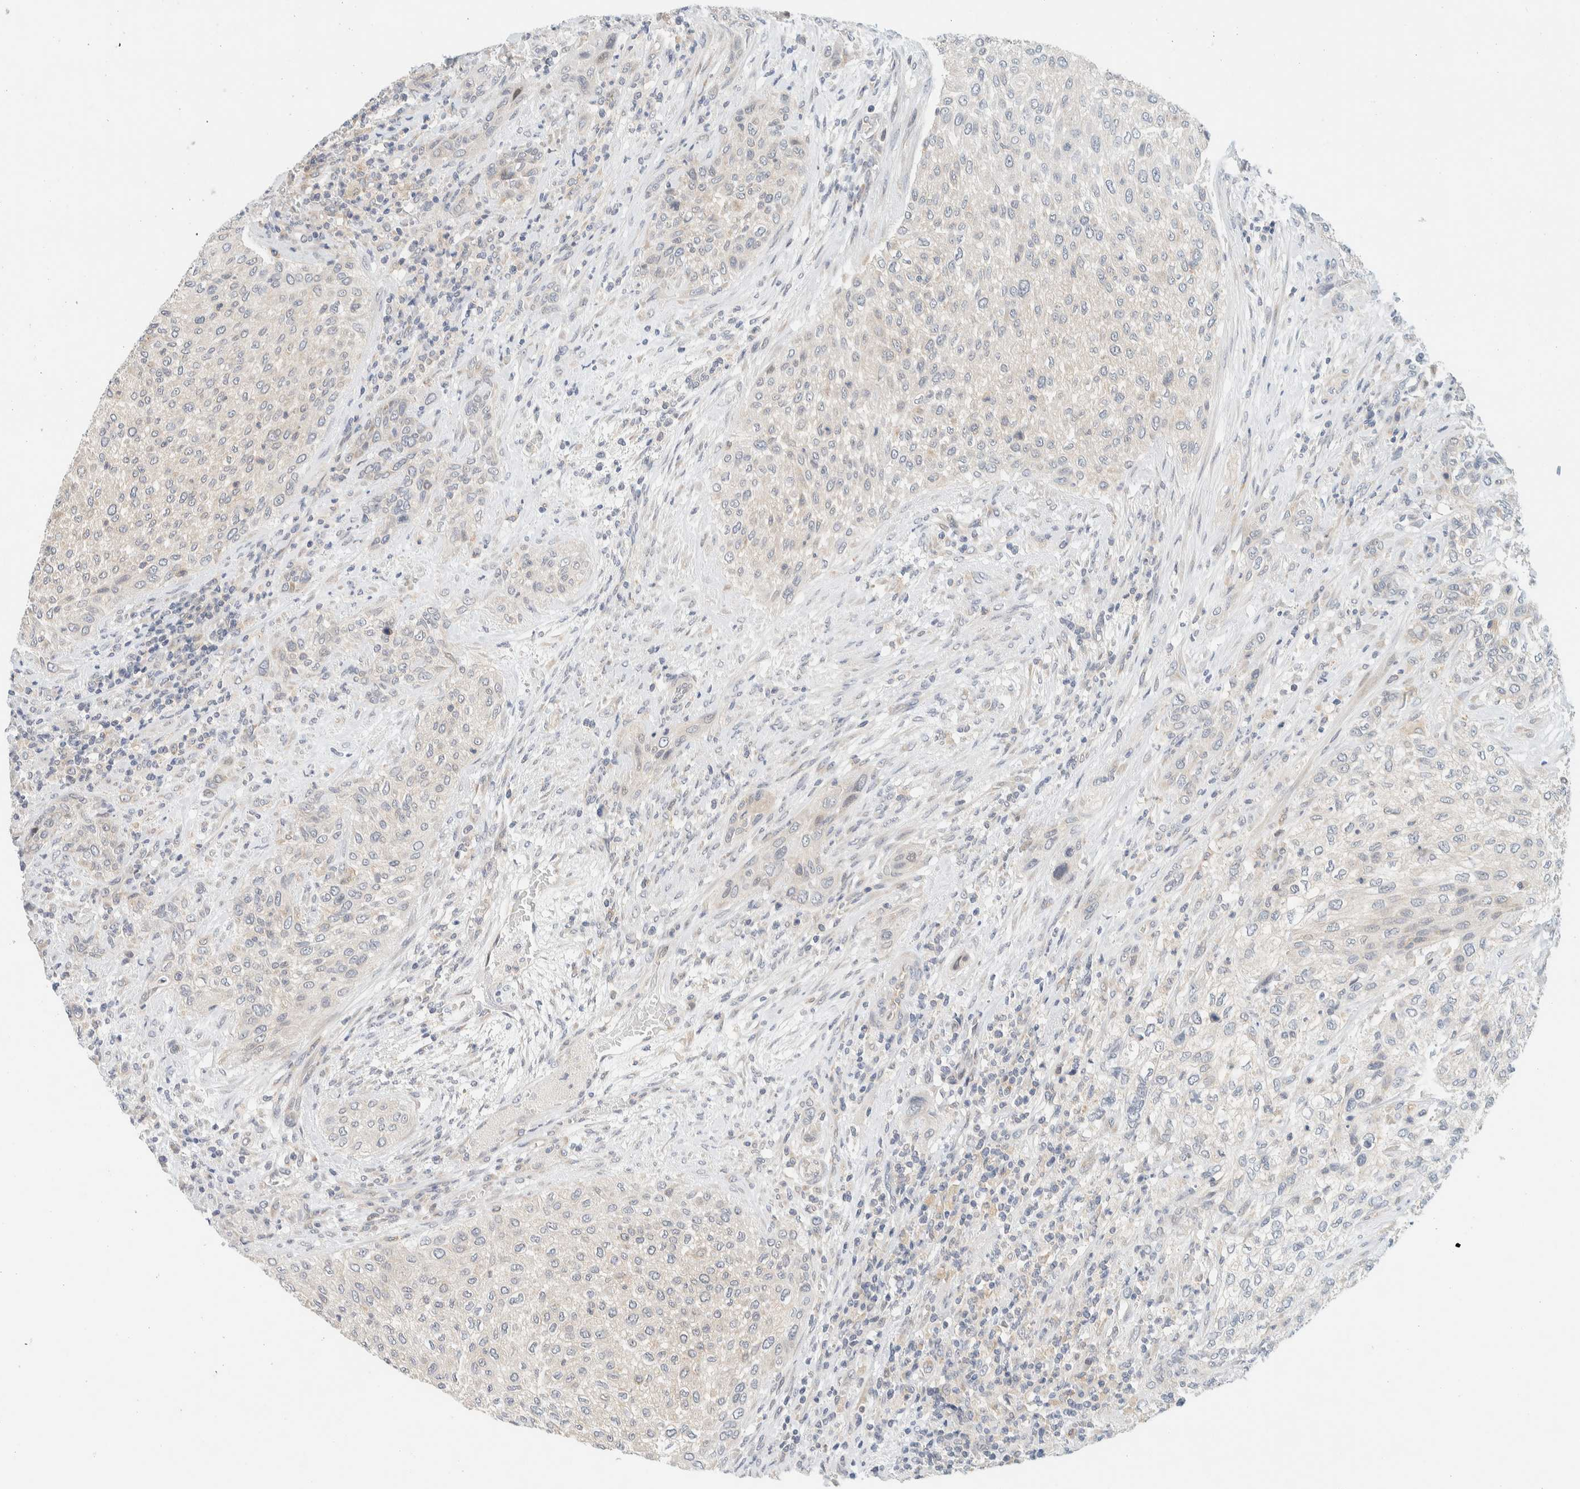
{"staining": {"intensity": "negative", "quantity": "none", "location": "none"}, "tissue": "urothelial cancer", "cell_type": "Tumor cells", "image_type": "cancer", "snomed": [{"axis": "morphology", "description": "Urothelial carcinoma, Low grade"}, {"axis": "morphology", "description": "Urothelial carcinoma, High grade"}, {"axis": "topography", "description": "Urinary bladder"}], "caption": "Immunohistochemistry of urothelial carcinoma (high-grade) reveals no positivity in tumor cells.", "gene": "SUMF2", "patient": {"sex": "male", "age": 35}}